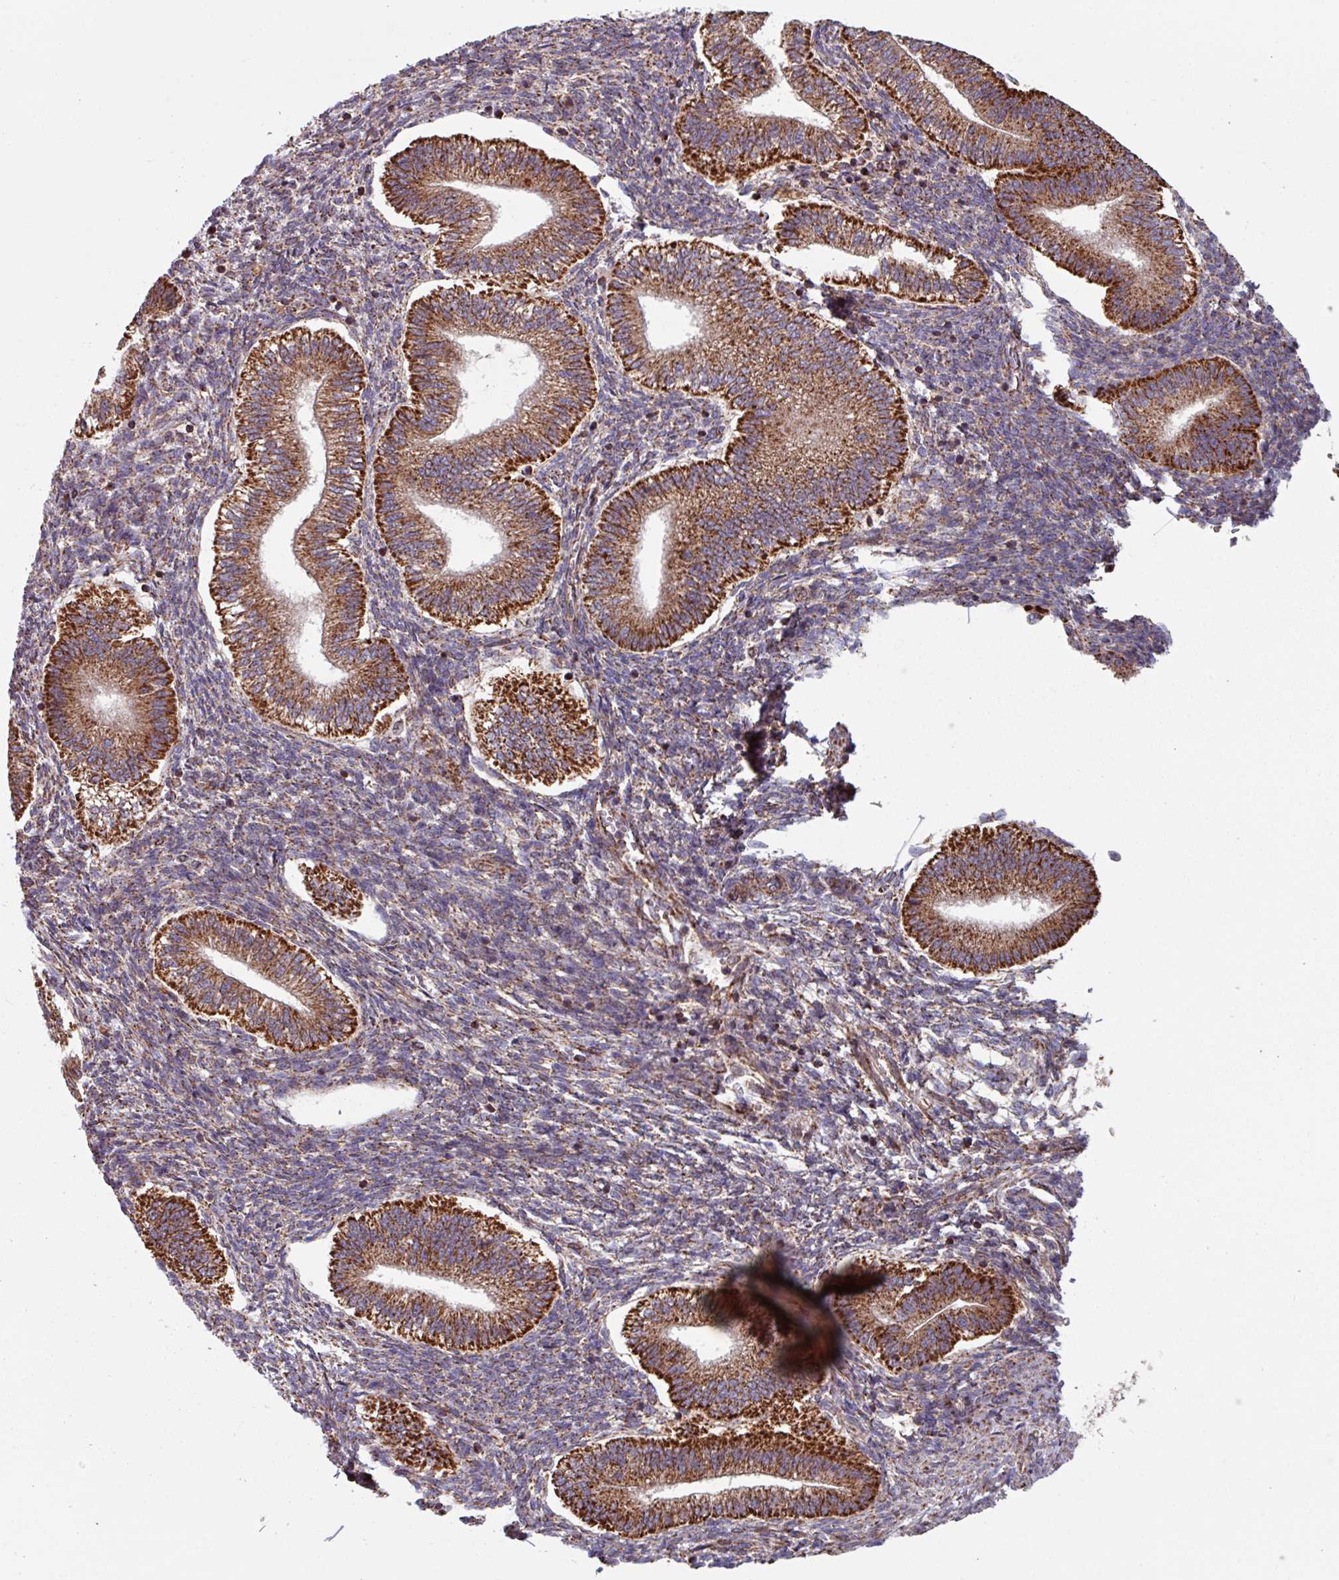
{"staining": {"intensity": "moderate", "quantity": "25%-75%", "location": "cytoplasmic/membranous"}, "tissue": "endometrium", "cell_type": "Cells in endometrial stroma", "image_type": "normal", "snomed": [{"axis": "morphology", "description": "Normal tissue, NOS"}, {"axis": "topography", "description": "Endometrium"}], "caption": "This micrograph exhibits IHC staining of normal human endometrium, with medium moderate cytoplasmic/membranous staining in about 25%-75% of cells in endometrial stroma.", "gene": "COX7C", "patient": {"sex": "female", "age": 25}}